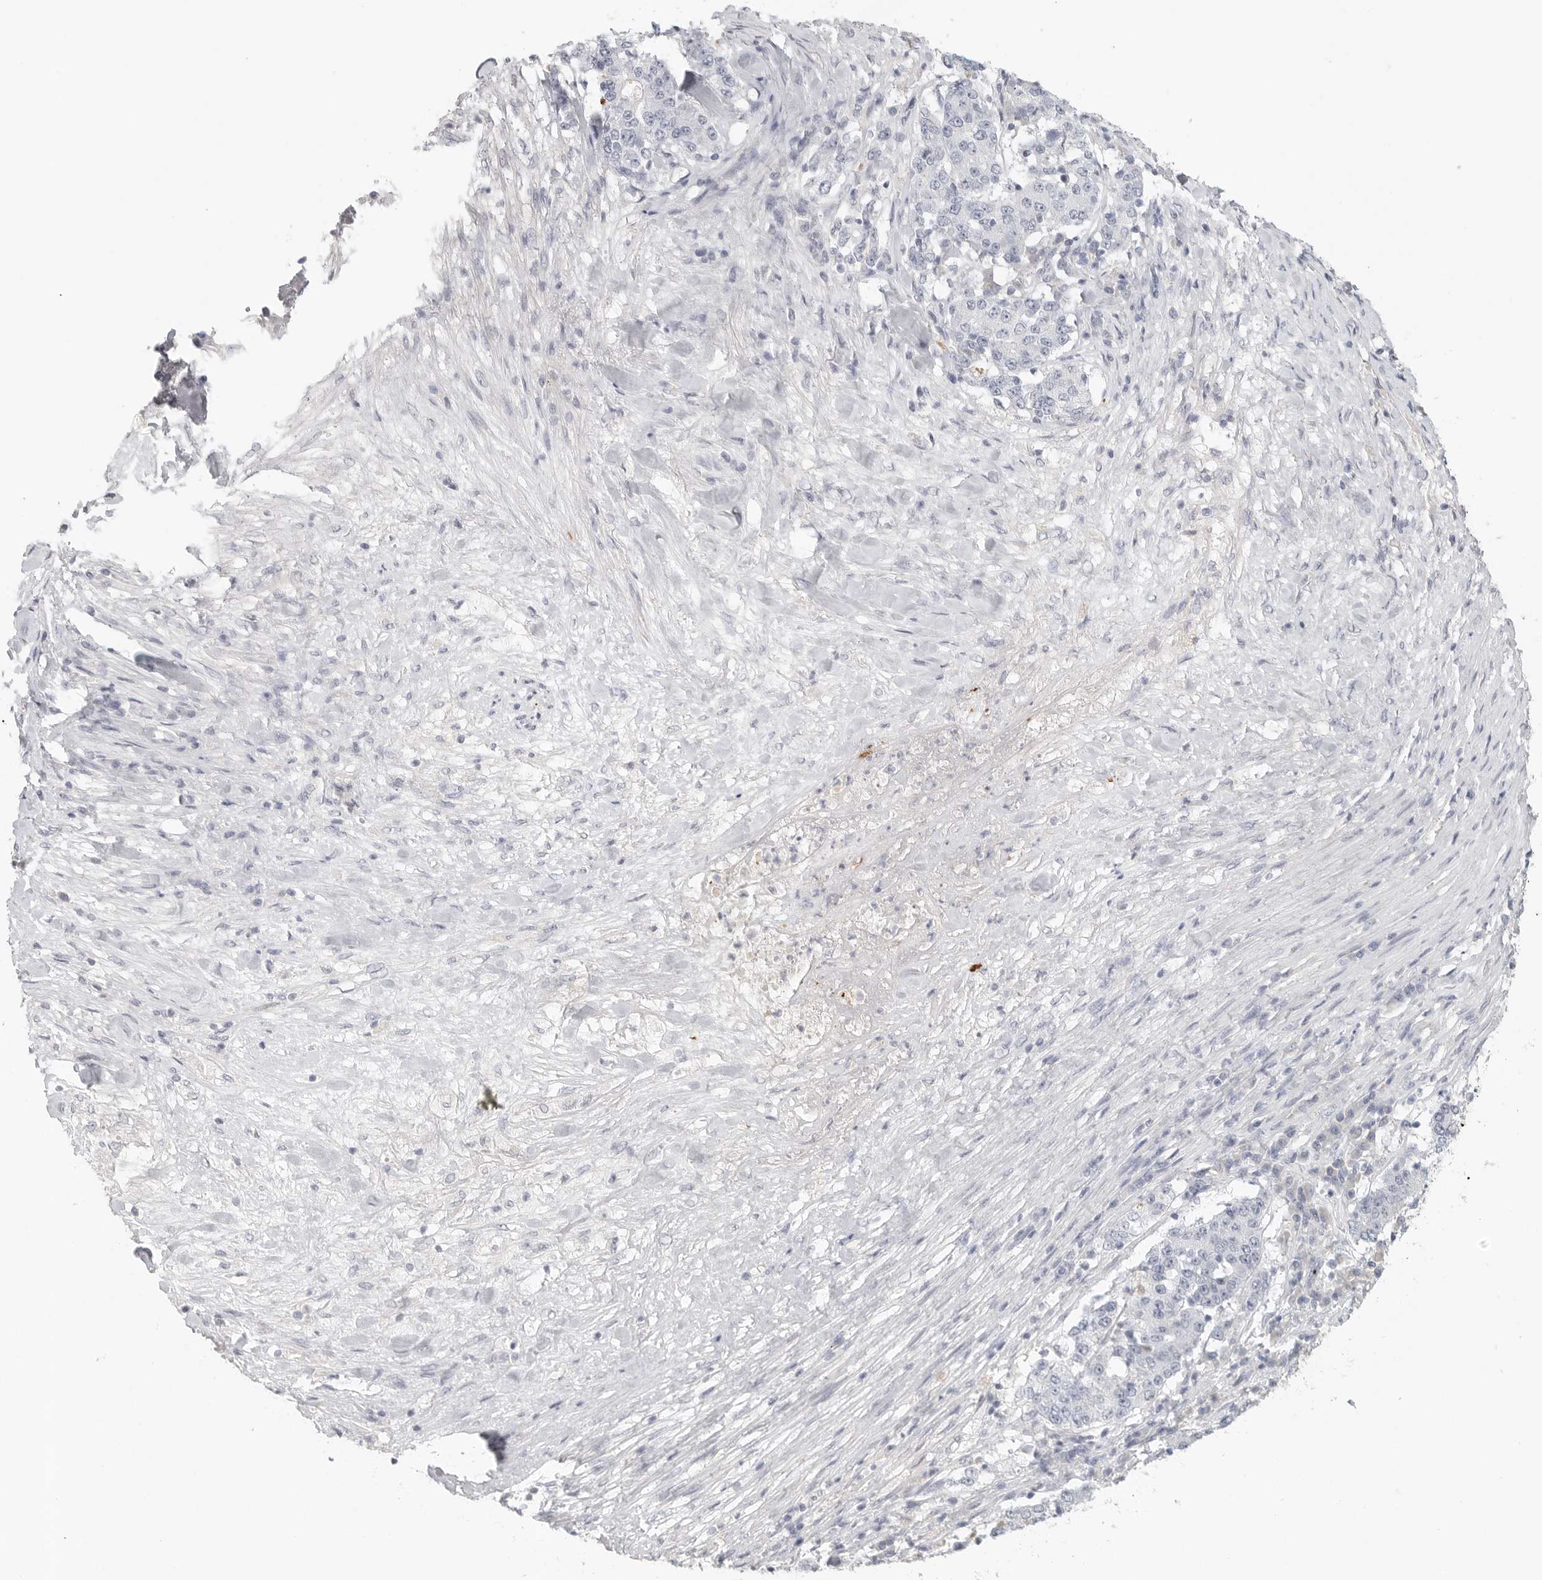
{"staining": {"intensity": "negative", "quantity": "none", "location": "none"}, "tissue": "stomach cancer", "cell_type": "Tumor cells", "image_type": "cancer", "snomed": [{"axis": "morphology", "description": "Adenocarcinoma, NOS"}, {"axis": "topography", "description": "Stomach"}], "caption": "Human adenocarcinoma (stomach) stained for a protein using immunohistochemistry displays no positivity in tumor cells.", "gene": "HDAC6", "patient": {"sex": "male", "age": 59}}